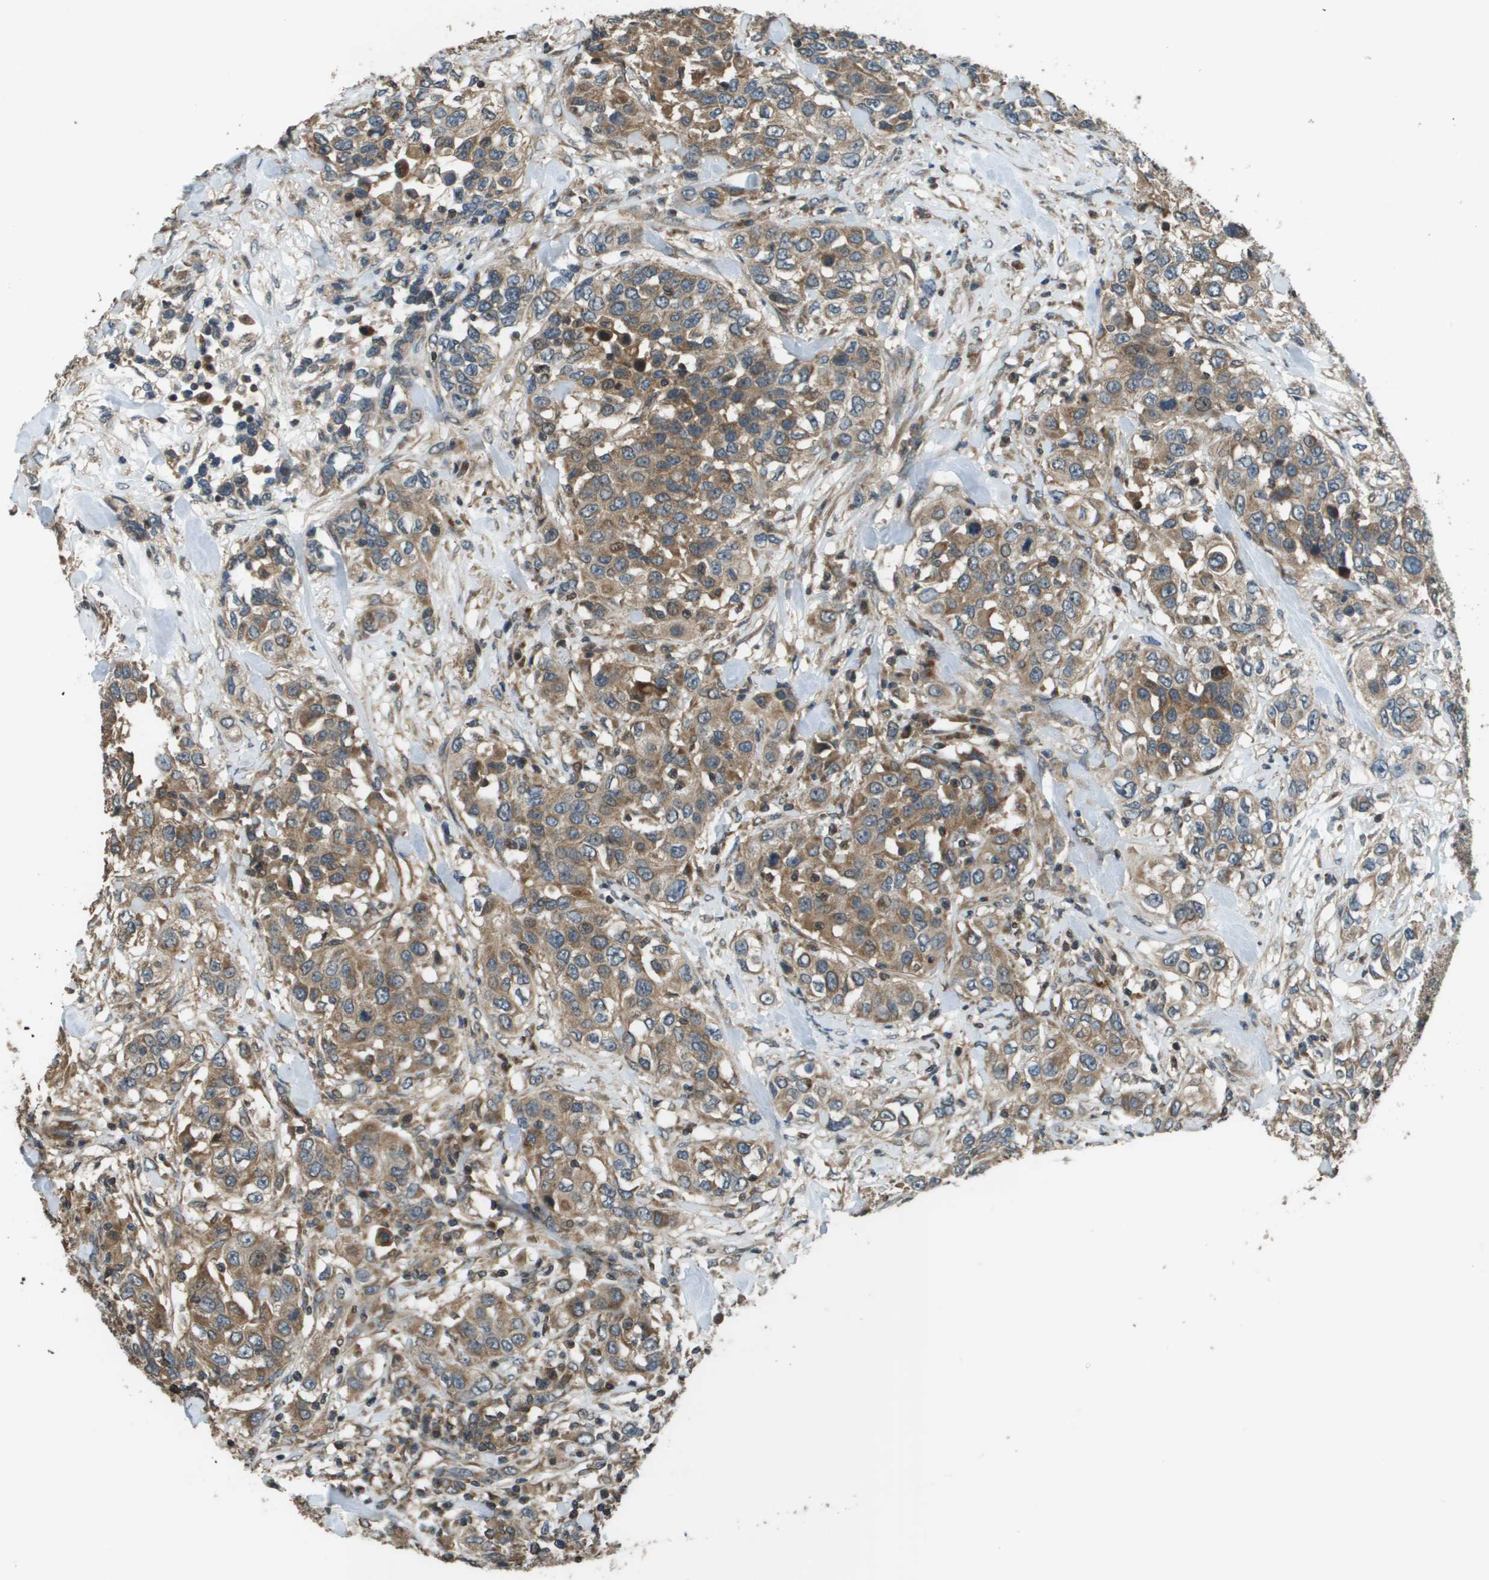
{"staining": {"intensity": "moderate", "quantity": ">75%", "location": "cytoplasmic/membranous"}, "tissue": "urothelial cancer", "cell_type": "Tumor cells", "image_type": "cancer", "snomed": [{"axis": "morphology", "description": "Urothelial carcinoma, High grade"}, {"axis": "topography", "description": "Urinary bladder"}], "caption": "Urothelial cancer stained for a protein shows moderate cytoplasmic/membranous positivity in tumor cells. (DAB (3,3'-diaminobenzidine) IHC with brightfield microscopy, high magnification).", "gene": "PLPBP", "patient": {"sex": "female", "age": 80}}